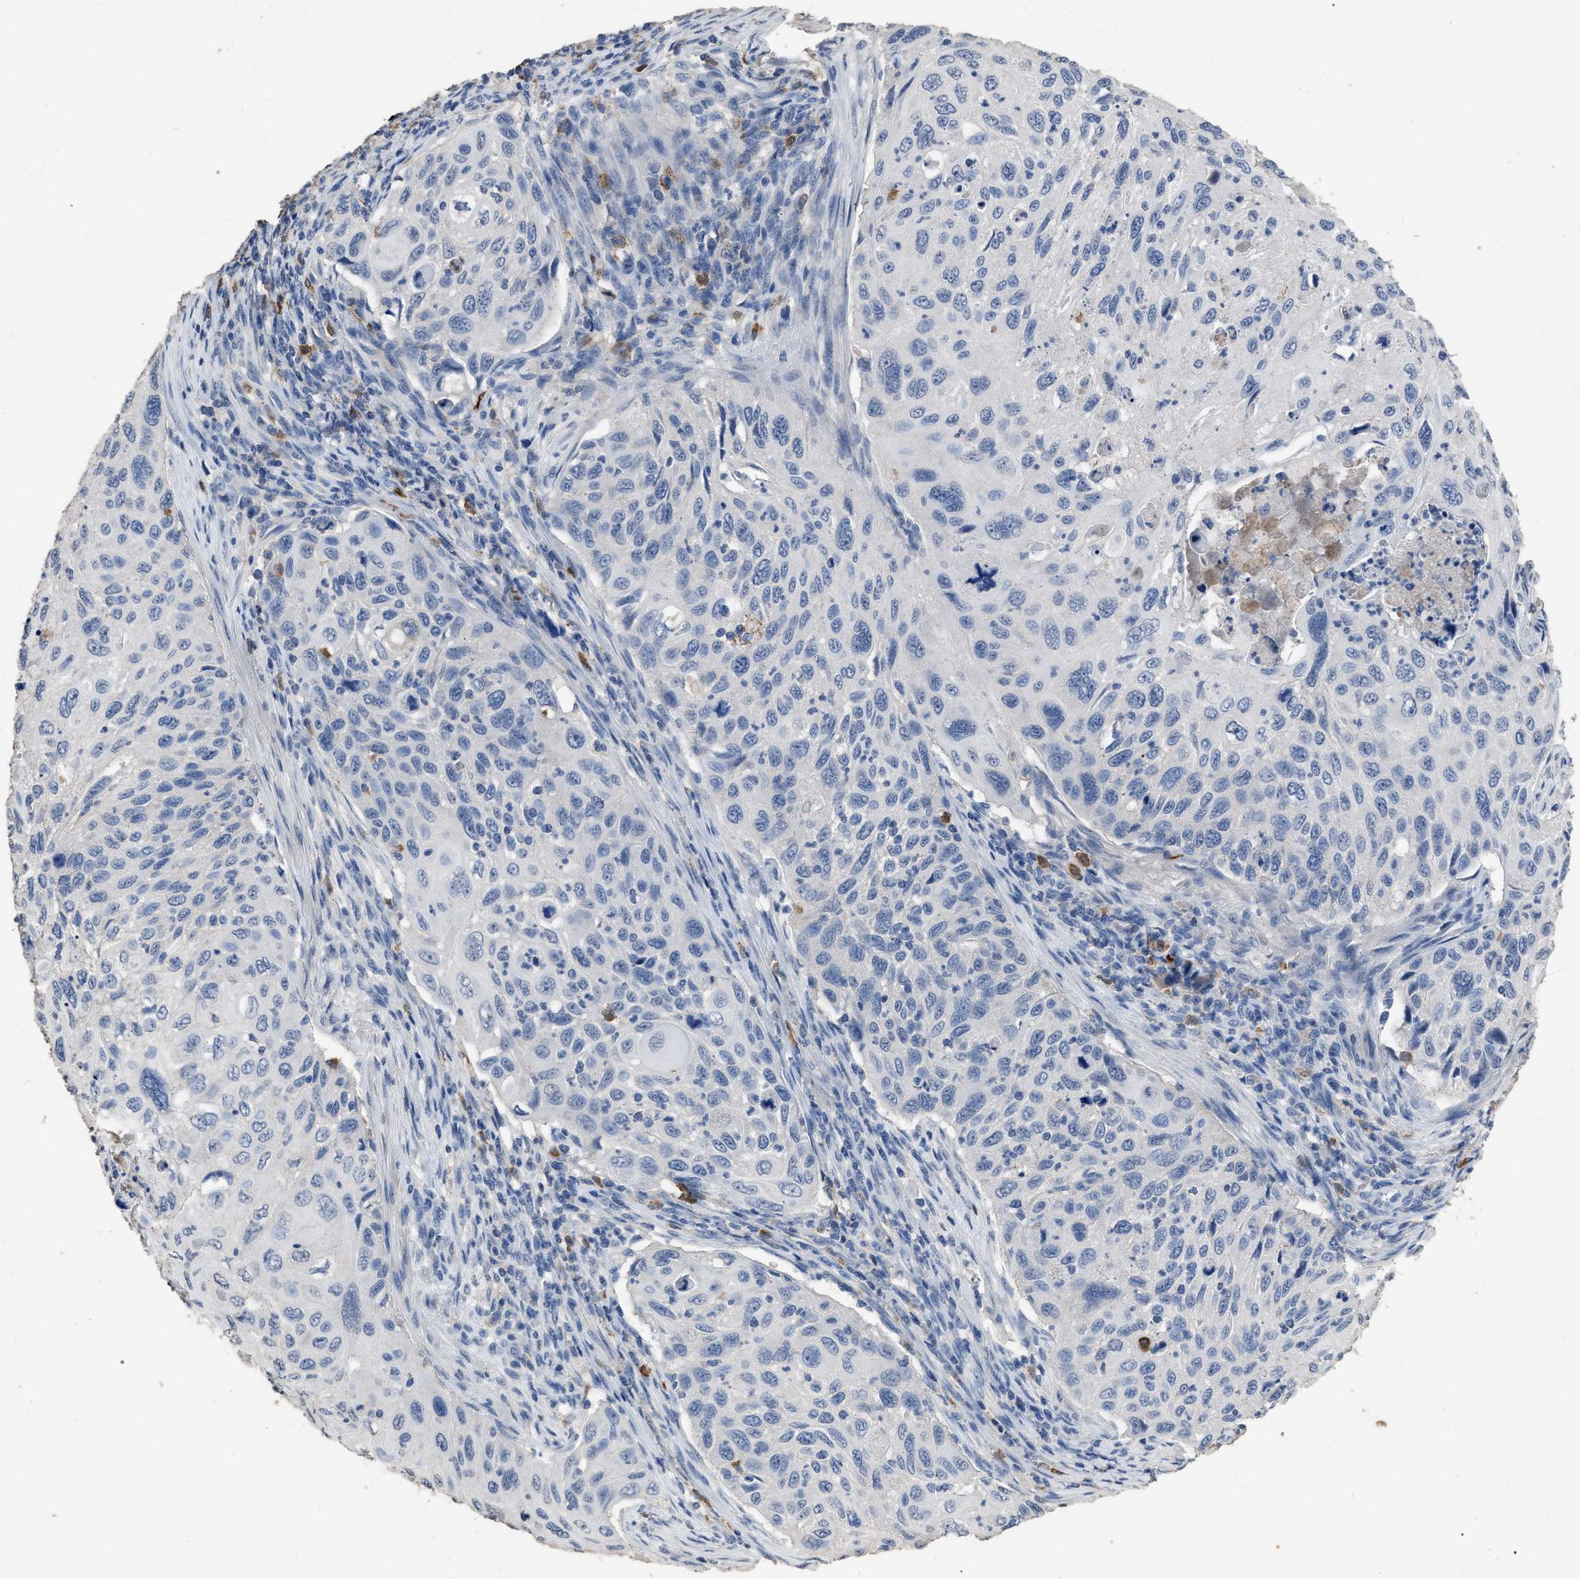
{"staining": {"intensity": "negative", "quantity": "none", "location": "none"}, "tissue": "cervical cancer", "cell_type": "Tumor cells", "image_type": "cancer", "snomed": [{"axis": "morphology", "description": "Squamous cell carcinoma, NOS"}, {"axis": "topography", "description": "Cervix"}], "caption": "Immunohistochemical staining of cervical cancer (squamous cell carcinoma) displays no significant expression in tumor cells.", "gene": "HABP2", "patient": {"sex": "female", "age": 70}}